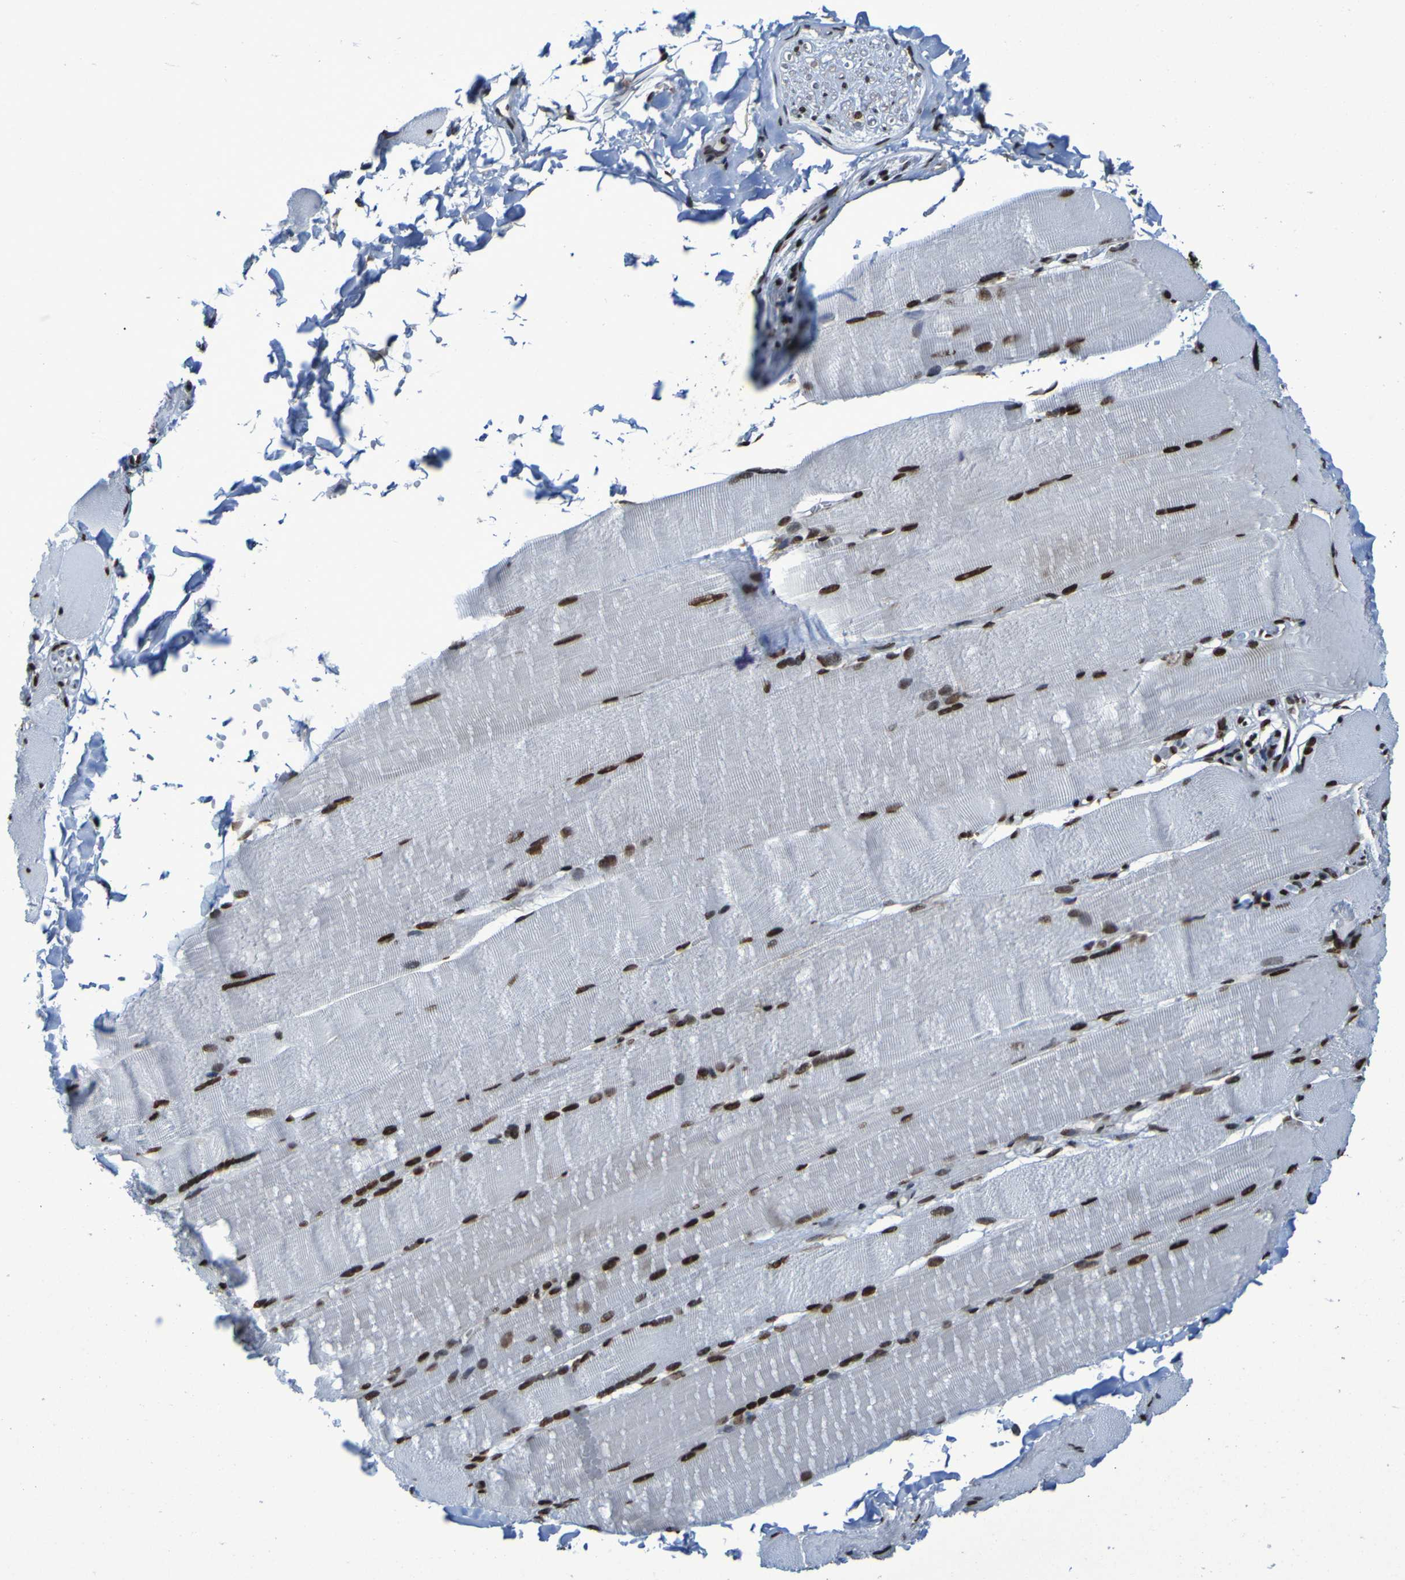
{"staining": {"intensity": "strong", "quantity": ">75%", "location": "nuclear"}, "tissue": "skeletal muscle", "cell_type": "Myocytes", "image_type": "normal", "snomed": [{"axis": "morphology", "description": "Normal tissue, NOS"}, {"axis": "topography", "description": "Skin"}, {"axis": "topography", "description": "Skeletal muscle"}], "caption": "Unremarkable skeletal muscle was stained to show a protein in brown. There is high levels of strong nuclear expression in about >75% of myocytes. (DAB (3,3'-diaminobenzidine) = brown stain, brightfield microscopy at high magnification).", "gene": "HNRNPR", "patient": {"sex": "male", "age": 83}}